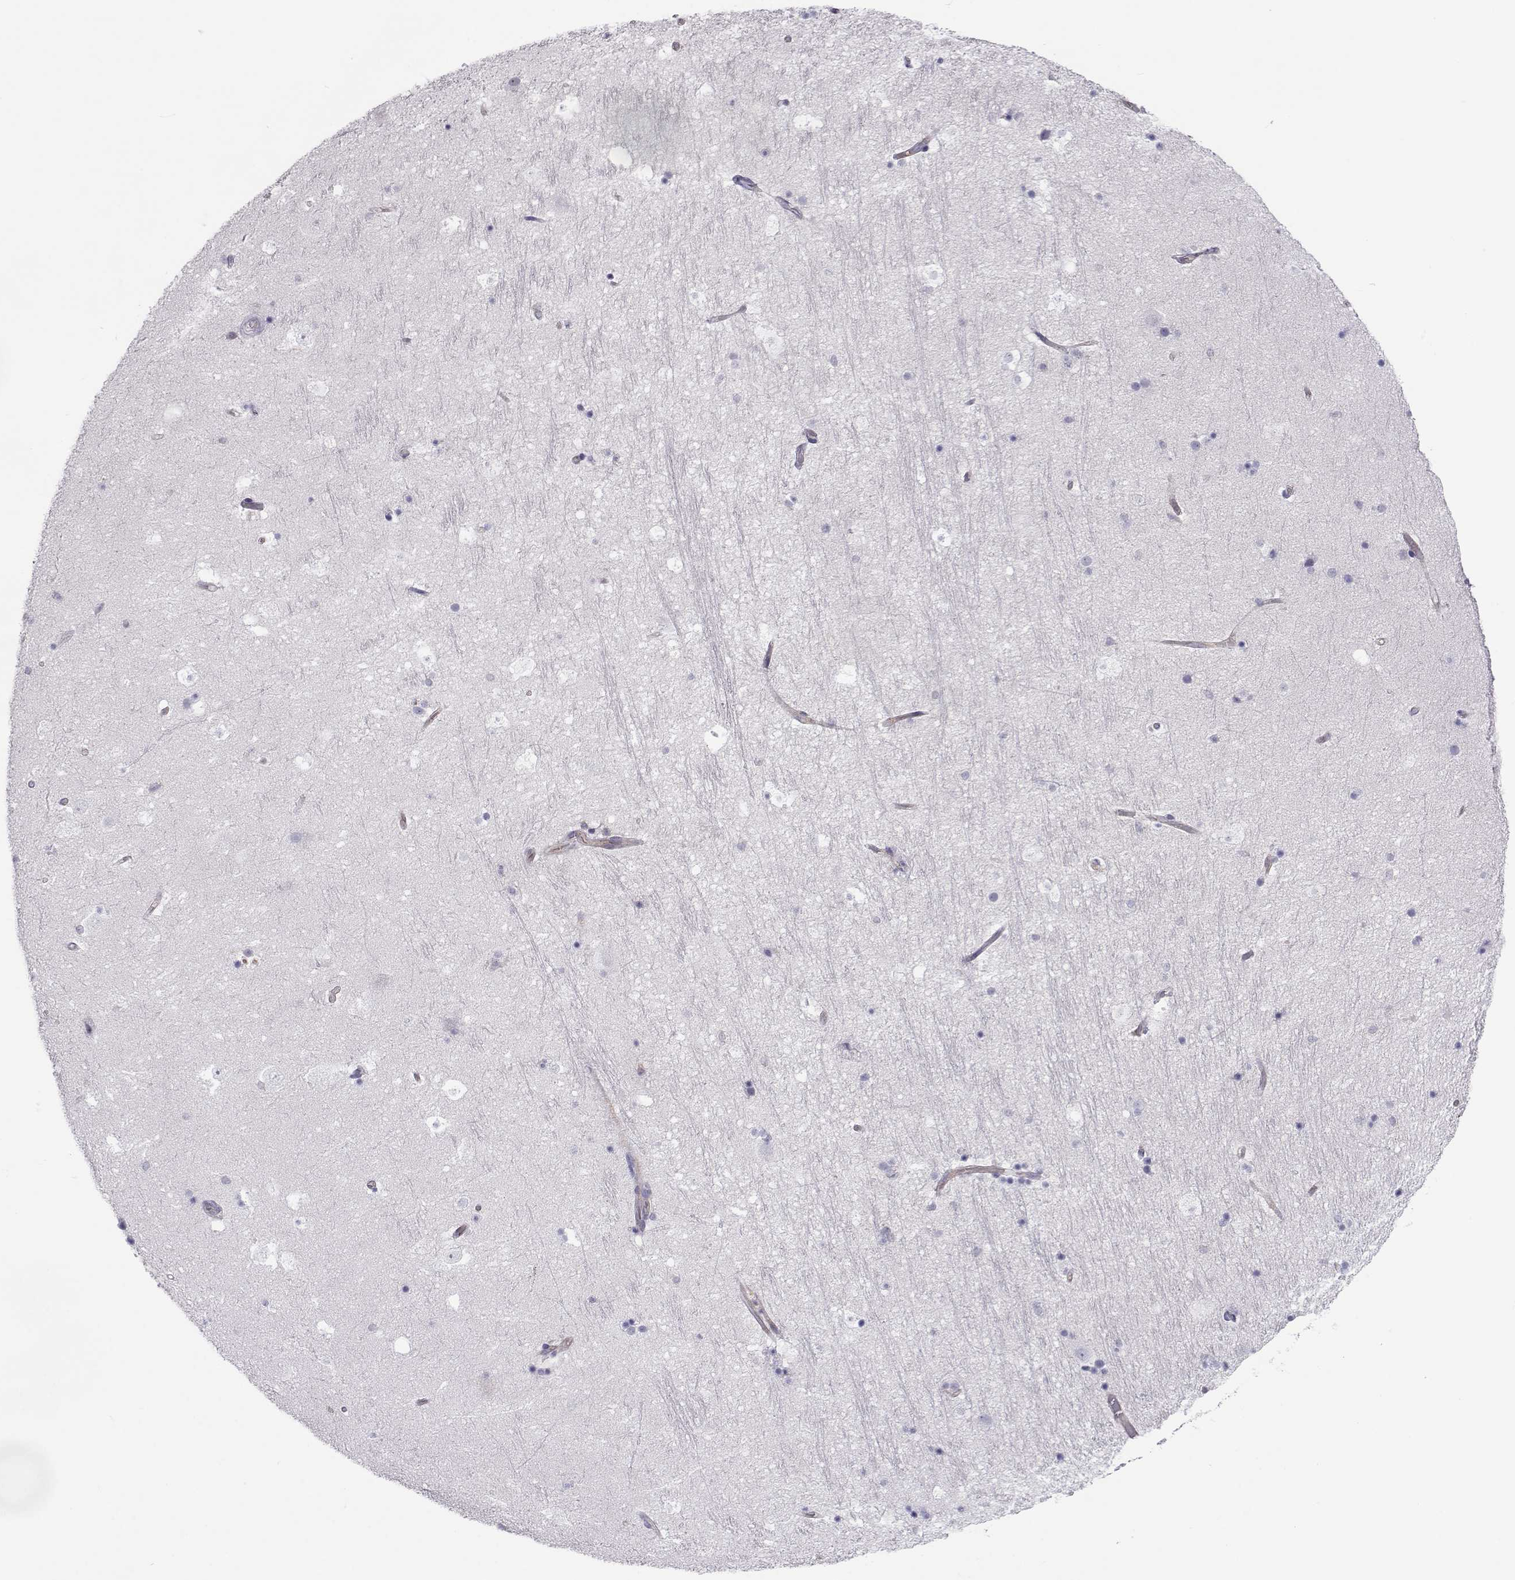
{"staining": {"intensity": "negative", "quantity": "none", "location": "none"}, "tissue": "hippocampus", "cell_type": "Glial cells", "image_type": "normal", "snomed": [{"axis": "morphology", "description": "Normal tissue, NOS"}, {"axis": "topography", "description": "Hippocampus"}], "caption": "High magnification brightfield microscopy of benign hippocampus stained with DAB (3,3'-diaminobenzidine) (brown) and counterstained with hematoxylin (blue): glial cells show no significant expression.", "gene": "COL22A1", "patient": {"sex": "male", "age": 51}}